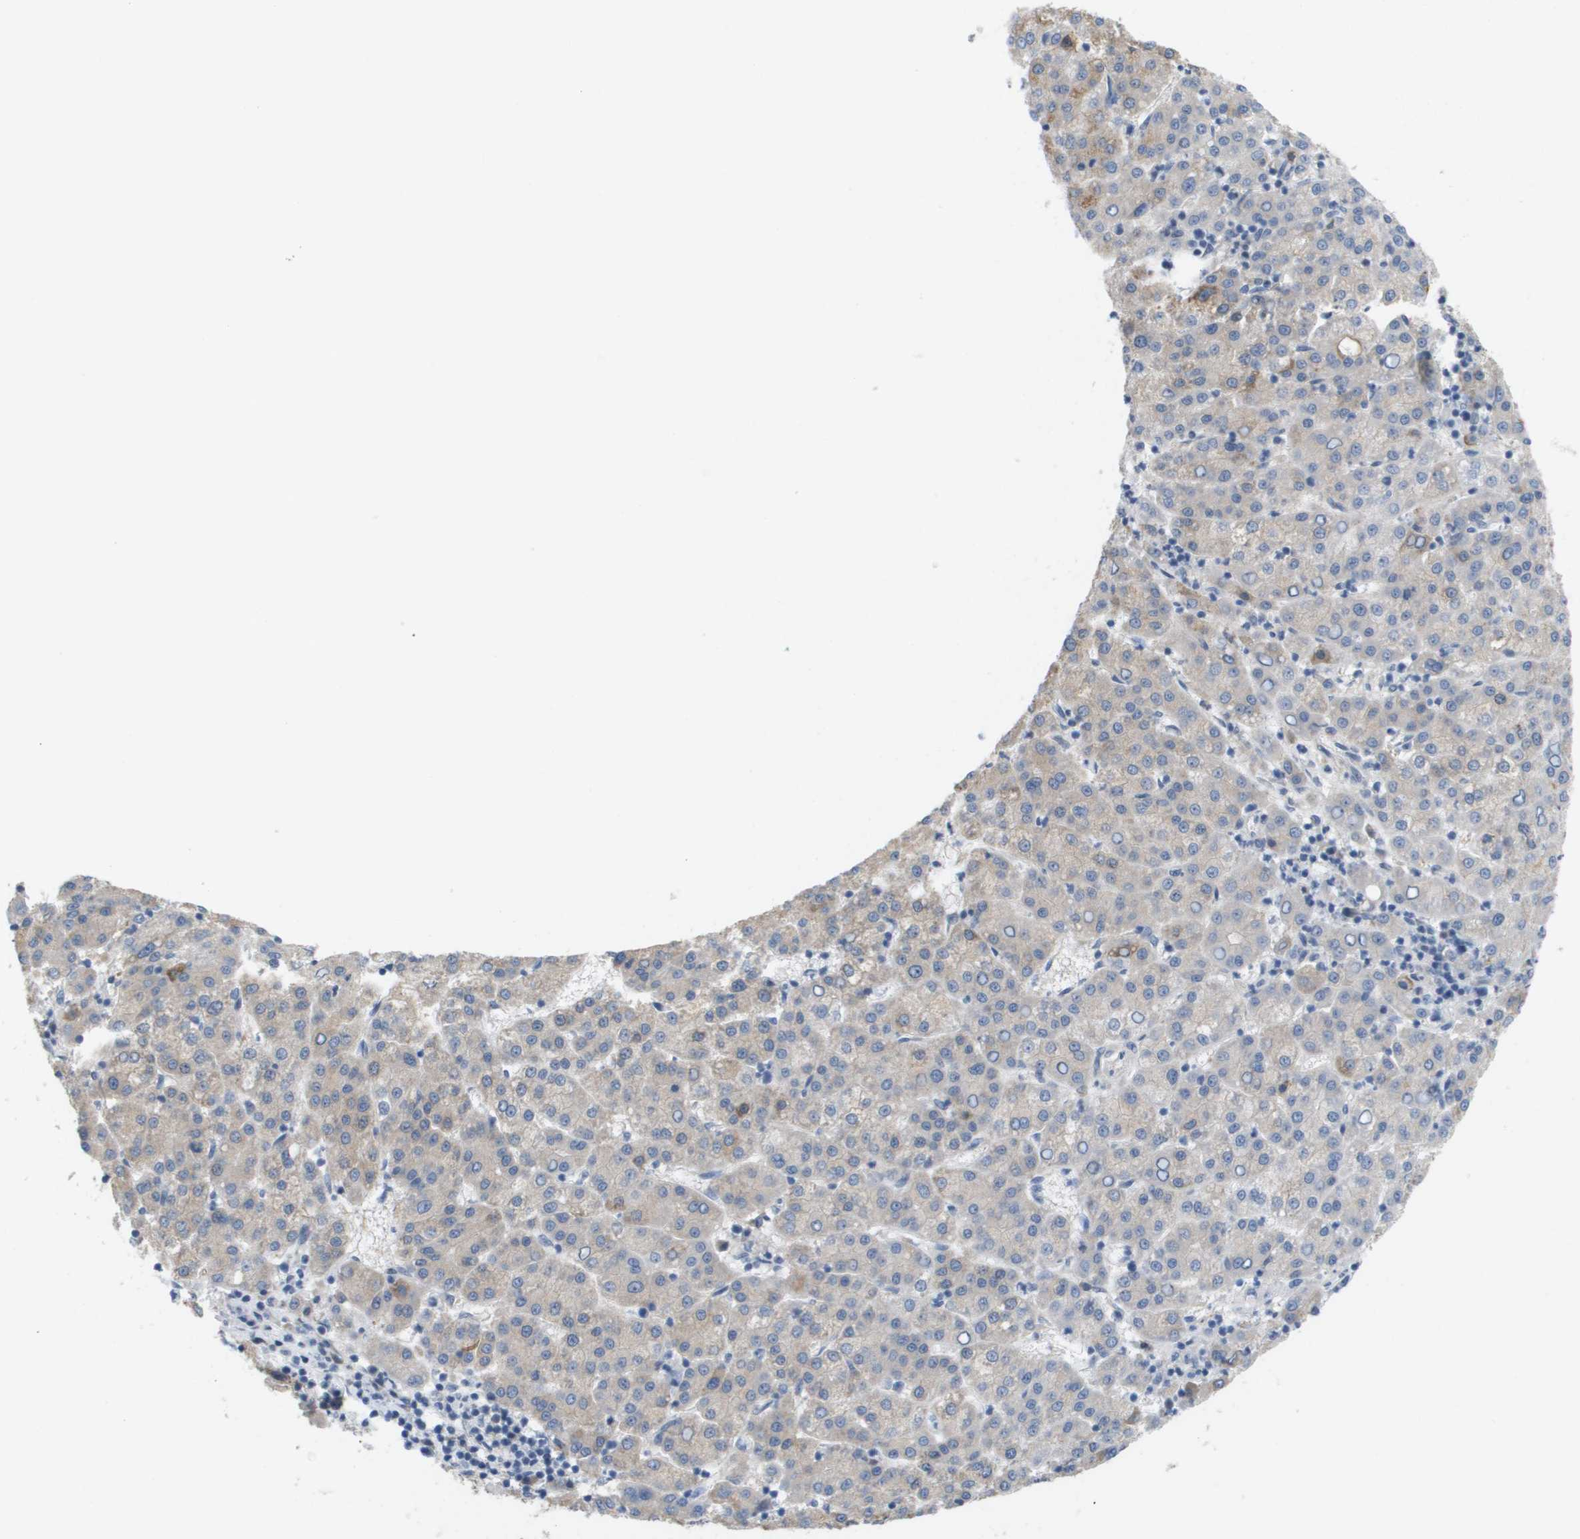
{"staining": {"intensity": "negative", "quantity": "none", "location": "none"}, "tissue": "liver cancer", "cell_type": "Tumor cells", "image_type": "cancer", "snomed": [{"axis": "morphology", "description": "Carcinoma, Hepatocellular, NOS"}, {"axis": "topography", "description": "Liver"}], "caption": "High power microscopy image of an immunohistochemistry (IHC) image of liver cancer, revealing no significant expression in tumor cells.", "gene": "MARCHF8", "patient": {"sex": "female", "age": 58}}